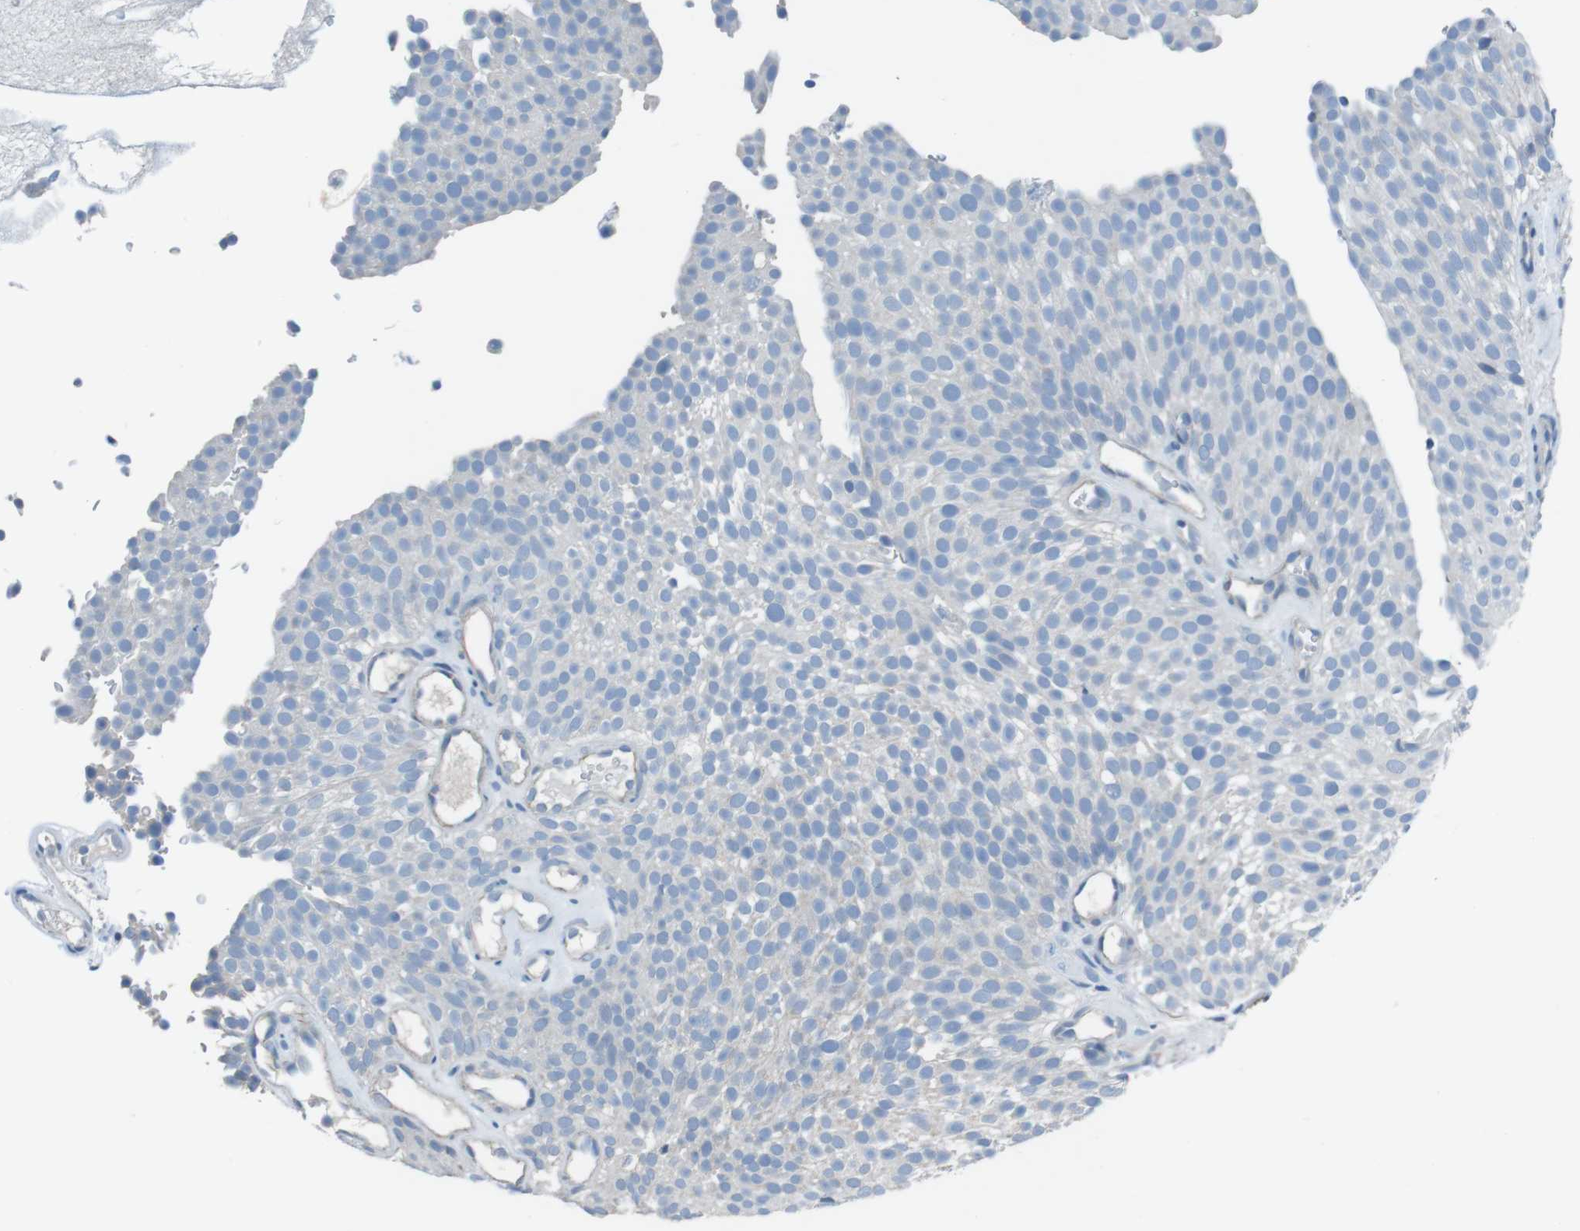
{"staining": {"intensity": "negative", "quantity": "none", "location": "none"}, "tissue": "urothelial cancer", "cell_type": "Tumor cells", "image_type": "cancer", "snomed": [{"axis": "morphology", "description": "Urothelial carcinoma, Low grade"}, {"axis": "topography", "description": "Urinary bladder"}], "caption": "Photomicrograph shows no significant protein positivity in tumor cells of urothelial cancer.", "gene": "CYP2C8", "patient": {"sex": "male", "age": 78}}